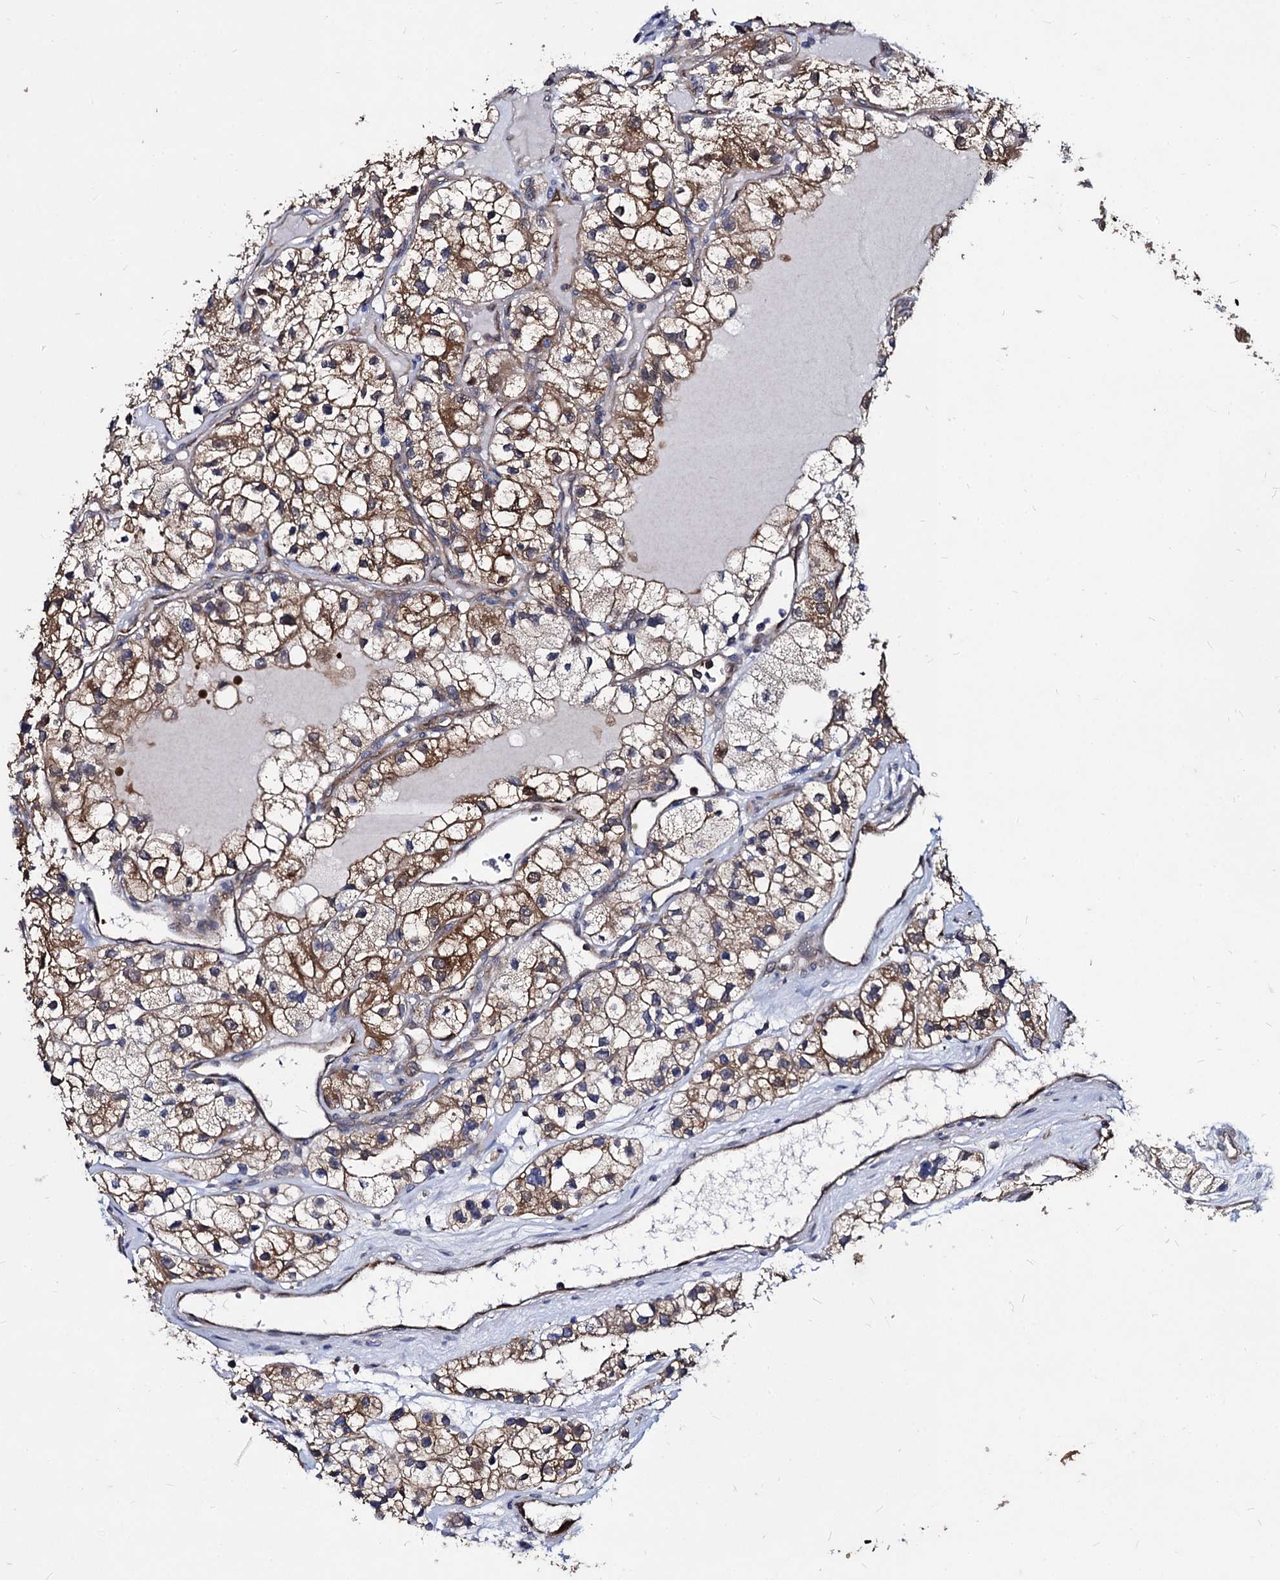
{"staining": {"intensity": "moderate", "quantity": ">75%", "location": "cytoplasmic/membranous"}, "tissue": "renal cancer", "cell_type": "Tumor cells", "image_type": "cancer", "snomed": [{"axis": "morphology", "description": "Adenocarcinoma, NOS"}, {"axis": "topography", "description": "Kidney"}], "caption": "Renal cancer (adenocarcinoma) stained with a brown dye reveals moderate cytoplasmic/membranous positive positivity in approximately >75% of tumor cells.", "gene": "NME1", "patient": {"sex": "female", "age": 57}}